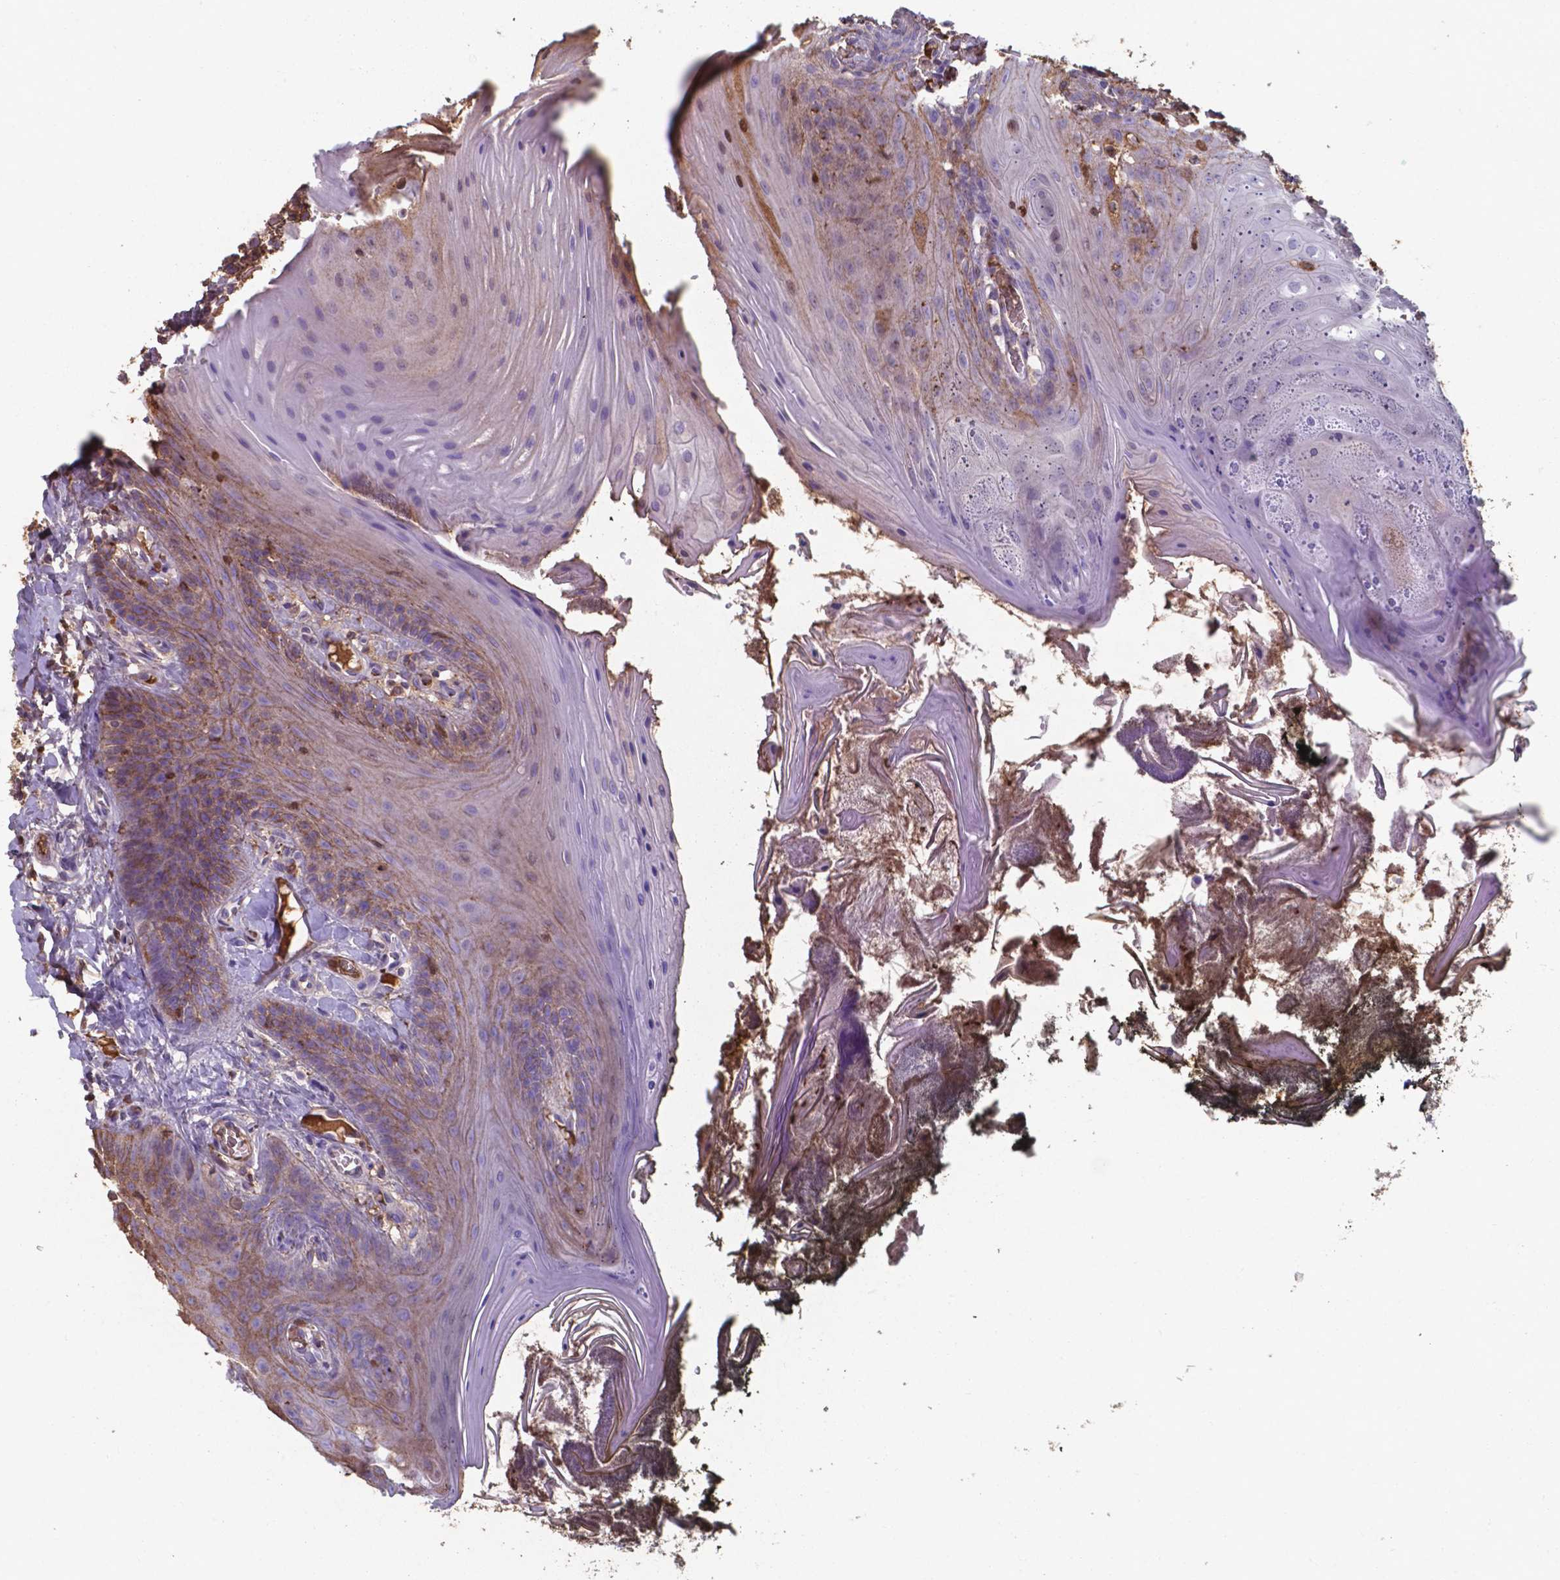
{"staining": {"intensity": "moderate", "quantity": "<25%", "location": "cytoplasmic/membranous"}, "tissue": "oral mucosa", "cell_type": "Squamous epithelial cells", "image_type": "normal", "snomed": [{"axis": "morphology", "description": "Normal tissue, NOS"}, {"axis": "topography", "description": "Oral tissue"}], "caption": "Squamous epithelial cells reveal low levels of moderate cytoplasmic/membranous staining in about <25% of cells in normal oral mucosa. The staining is performed using DAB (3,3'-diaminobenzidine) brown chromogen to label protein expression. The nuclei are counter-stained blue using hematoxylin.", "gene": "SERPINA1", "patient": {"sex": "male", "age": 9}}